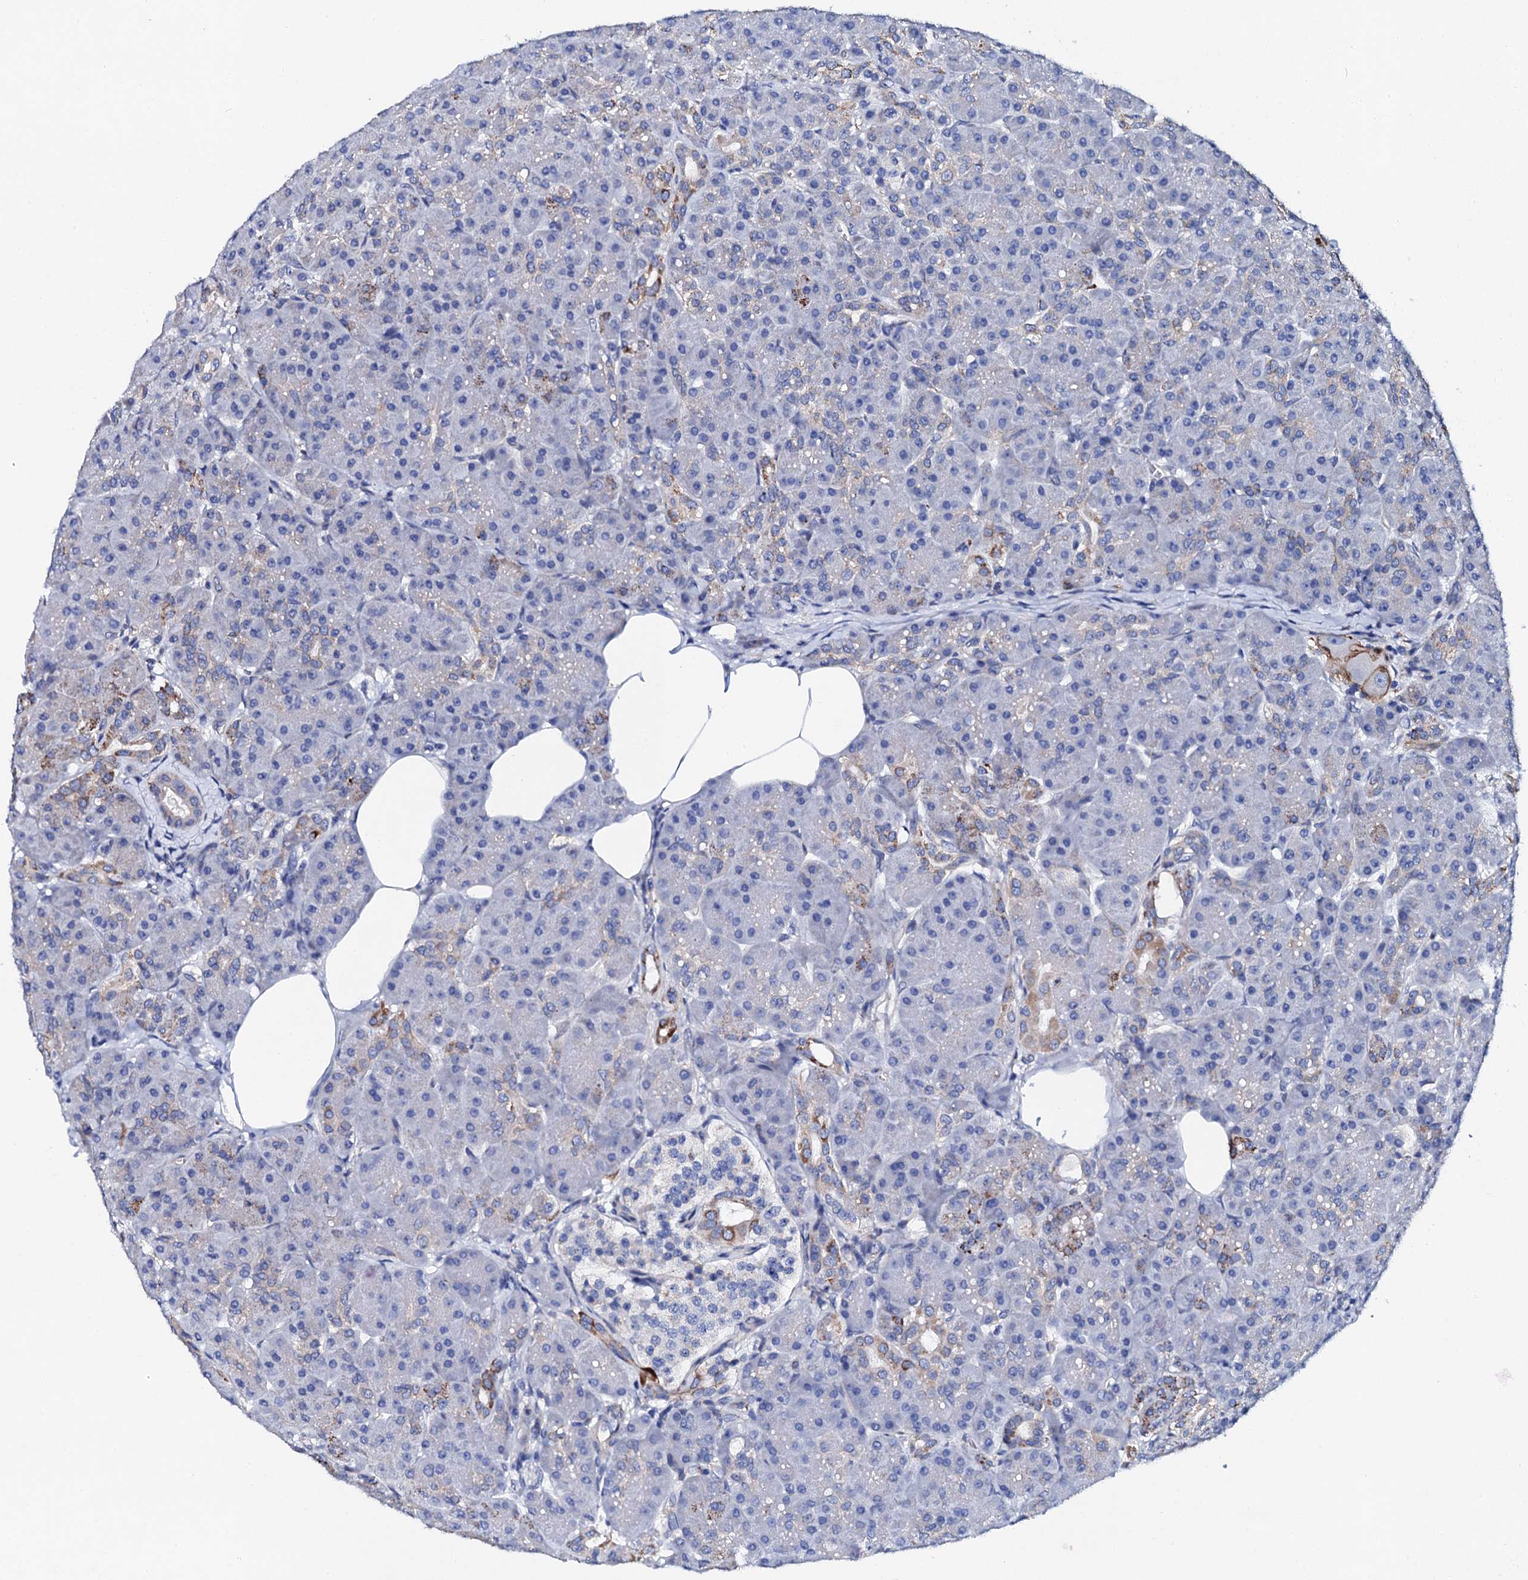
{"staining": {"intensity": "moderate", "quantity": "<25%", "location": "cytoplasmic/membranous"}, "tissue": "pancreas", "cell_type": "Exocrine glandular cells", "image_type": "normal", "snomed": [{"axis": "morphology", "description": "Normal tissue, NOS"}, {"axis": "topography", "description": "Pancreas"}], "caption": "Brown immunohistochemical staining in benign pancreas reveals moderate cytoplasmic/membranous positivity in approximately <25% of exocrine glandular cells.", "gene": "KLHL32", "patient": {"sex": "male", "age": 63}}